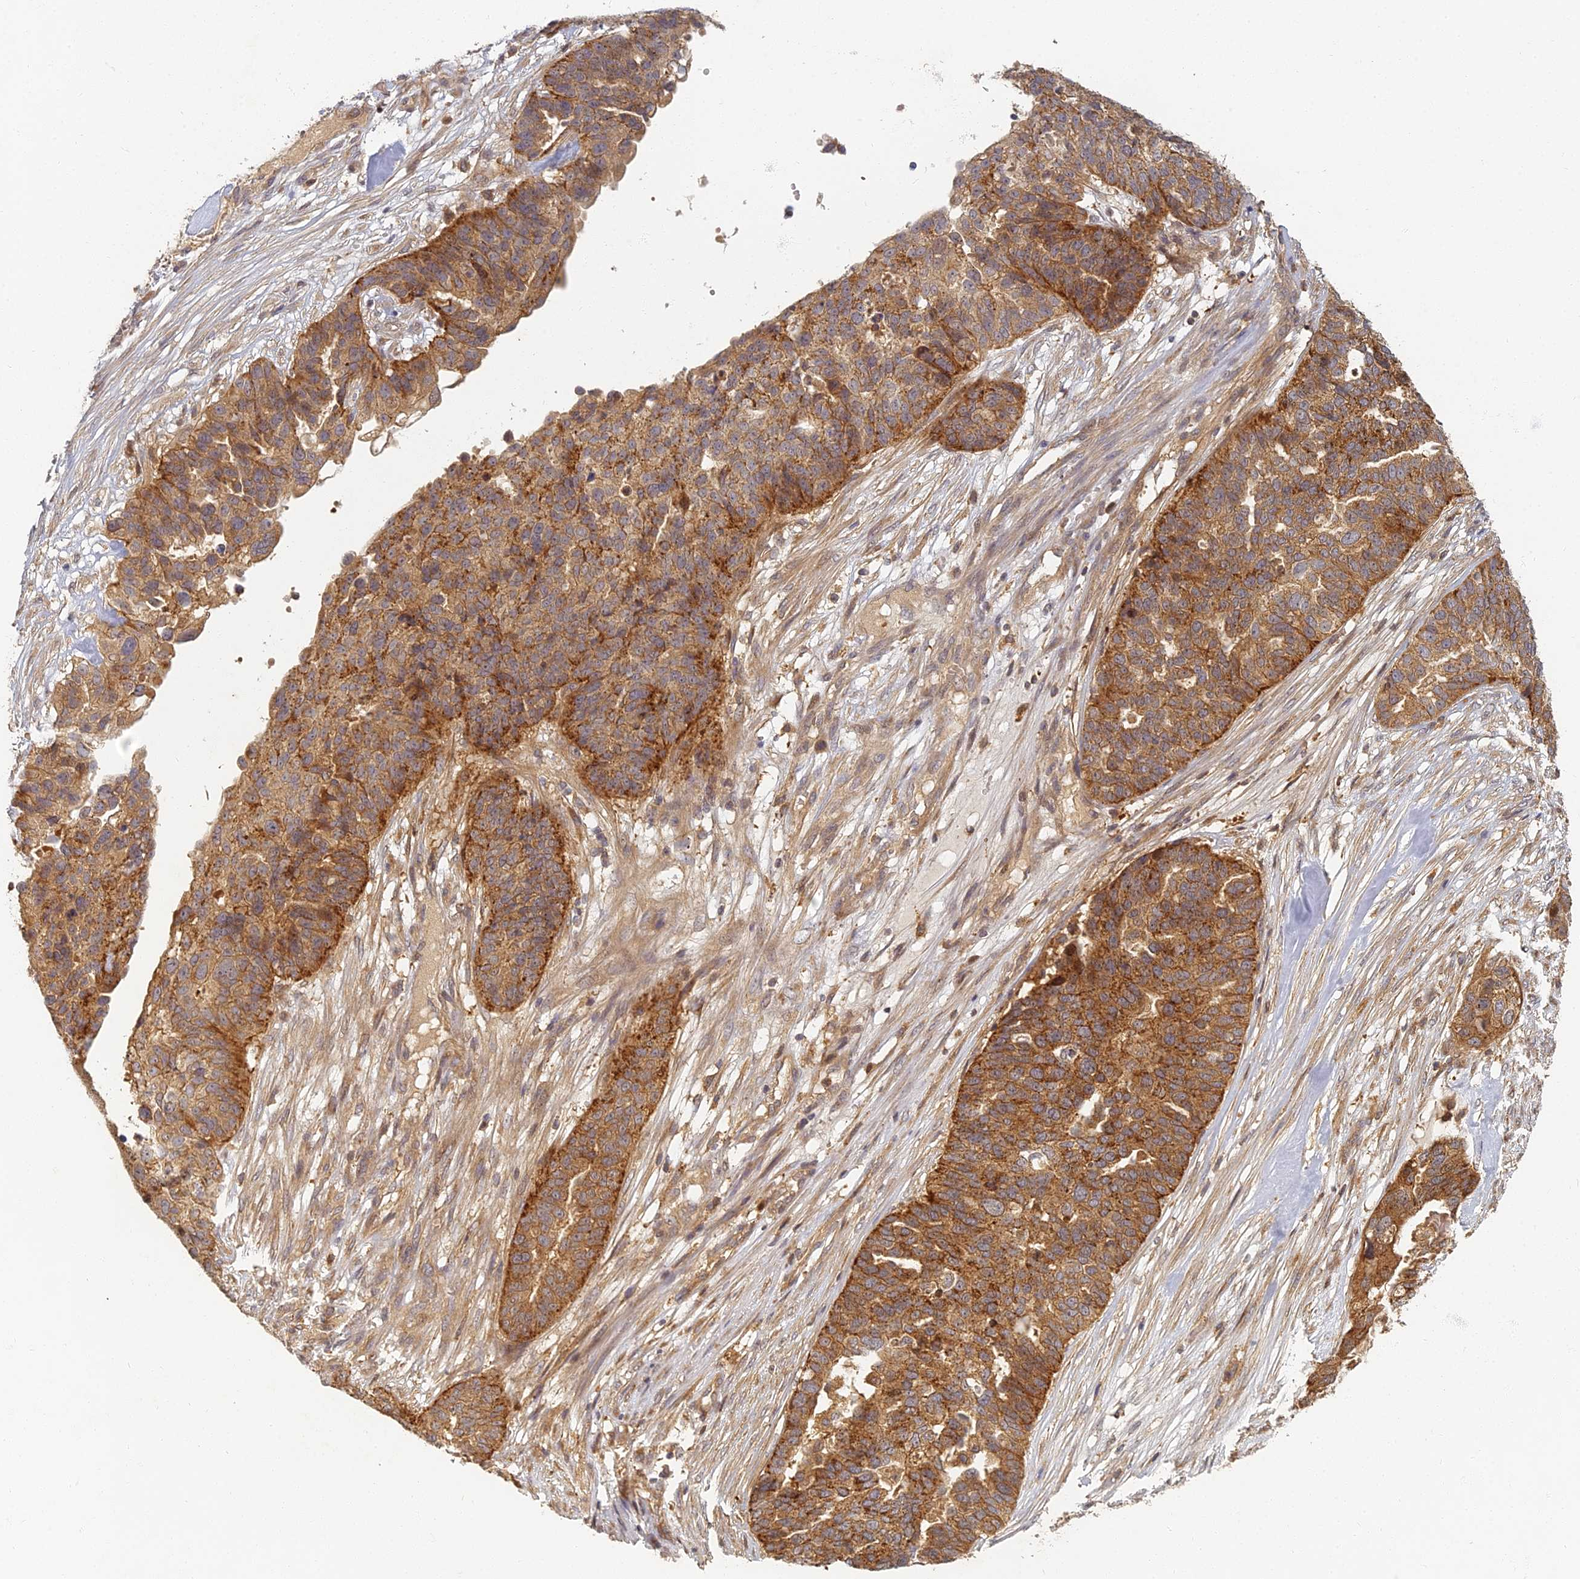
{"staining": {"intensity": "strong", "quantity": ">75%", "location": "cytoplasmic/membranous"}, "tissue": "ovarian cancer", "cell_type": "Tumor cells", "image_type": "cancer", "snomed": [{"axis": "morphology", "description": "Cystadenocarcinoma, serous, NOS"}, {"axis": "topography", "description": "Ovary"}], "caption": "DAB immunohistochemical staining of serous cystadenocarcinoma (ovarian) shows strong cytoplasmic/membranous protein expression in about >75% of tumor cells.", "gene": "INO80D", "patient": {"sex": "female", "age": 59}}